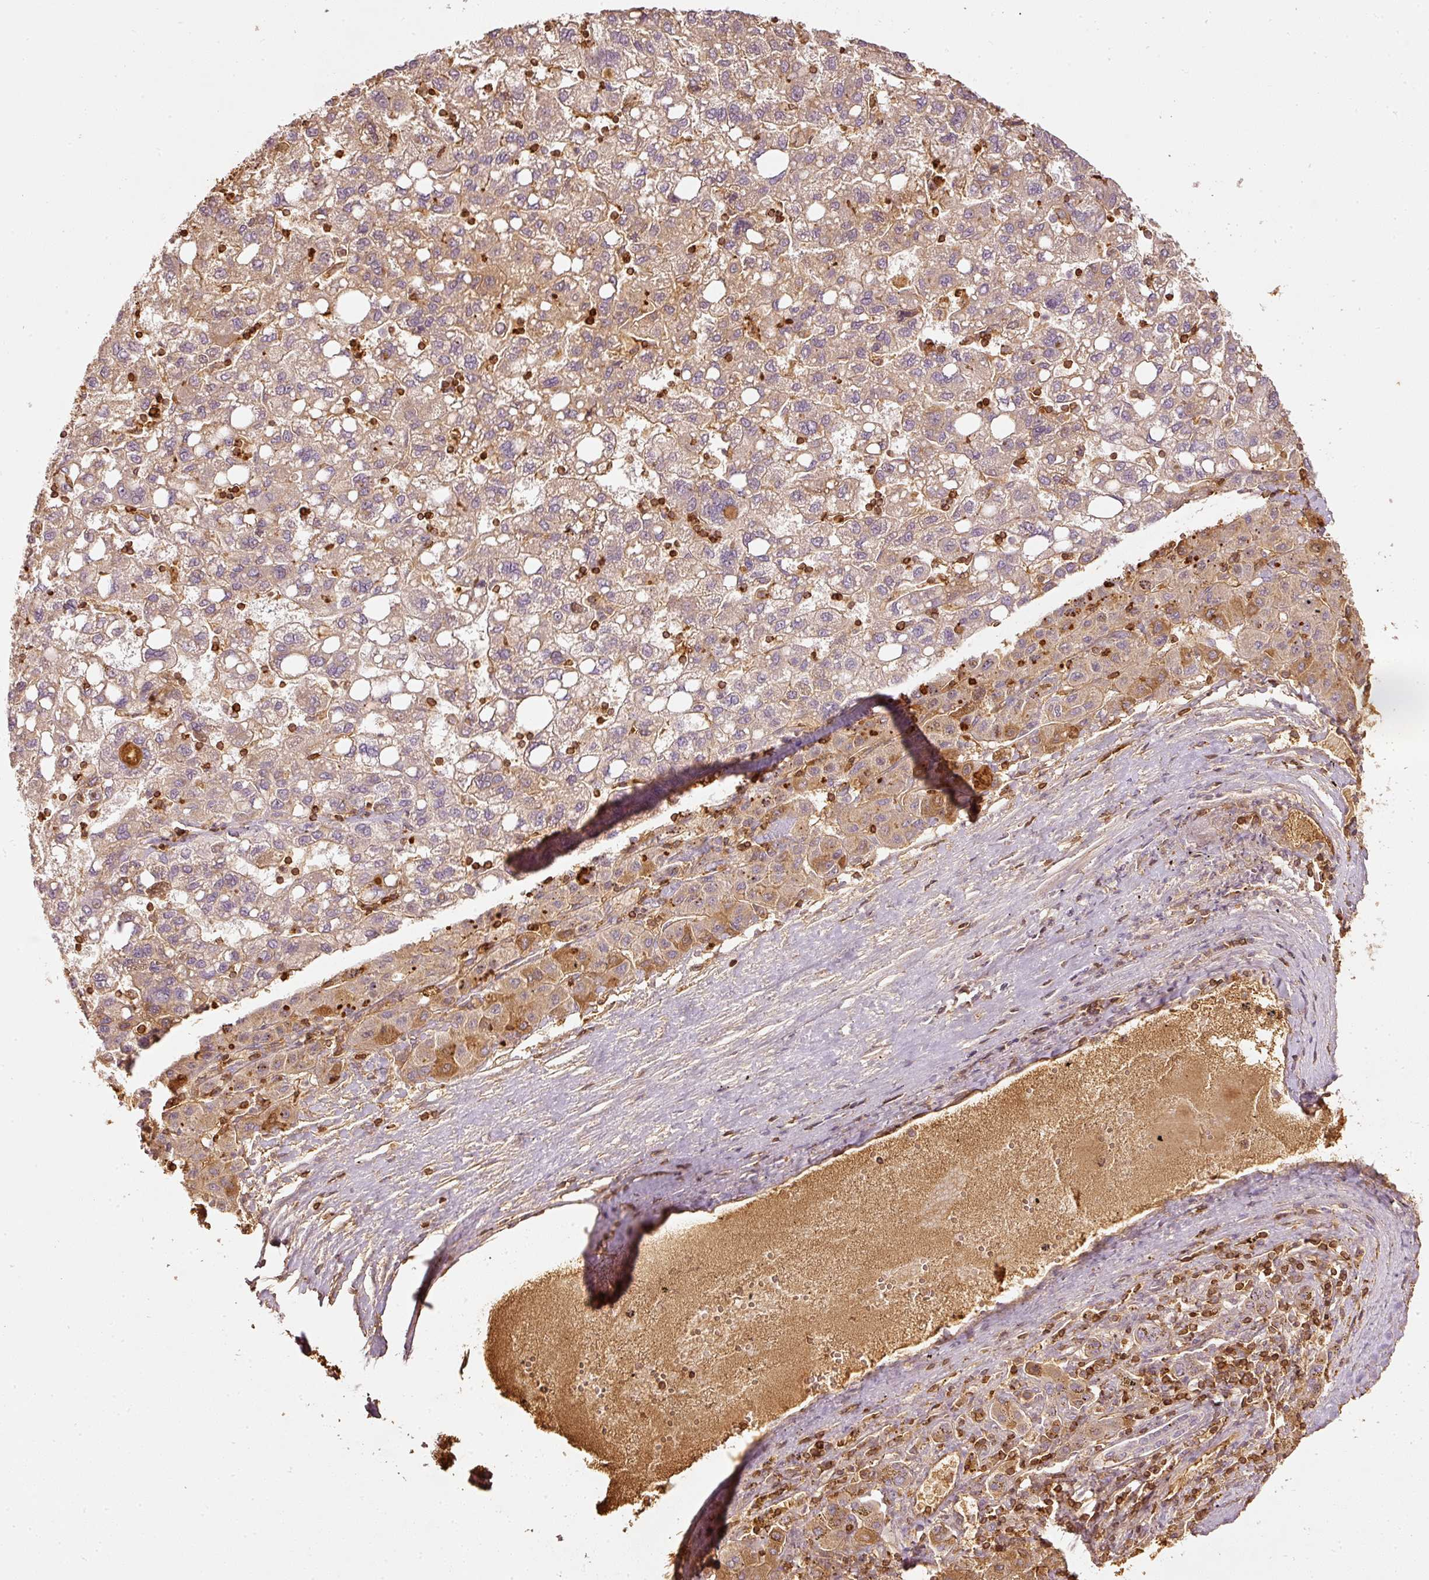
{"staining": {"intensity": "moderate", "quantity": "<25%", "location": "cytoplasmic/membranous"}, "tissue": "liver cancer", "cell_type": "Tumor cells", "image_type": "cancer", "snomed": [{"axis": "morphology", "description": "Carcinoma, Hepatocellular, NOS"}, {"axis": "topography", "description": "Liver"}], "caption": "Brown immunohistochemical staining in human liver hepatocellular carcinoma exhibits moderate cytoplasmic/membranous positivity in approximately <25% of tumor cells.", "gene": "EVL", "patient": {"sex": "female", "age": 82}}